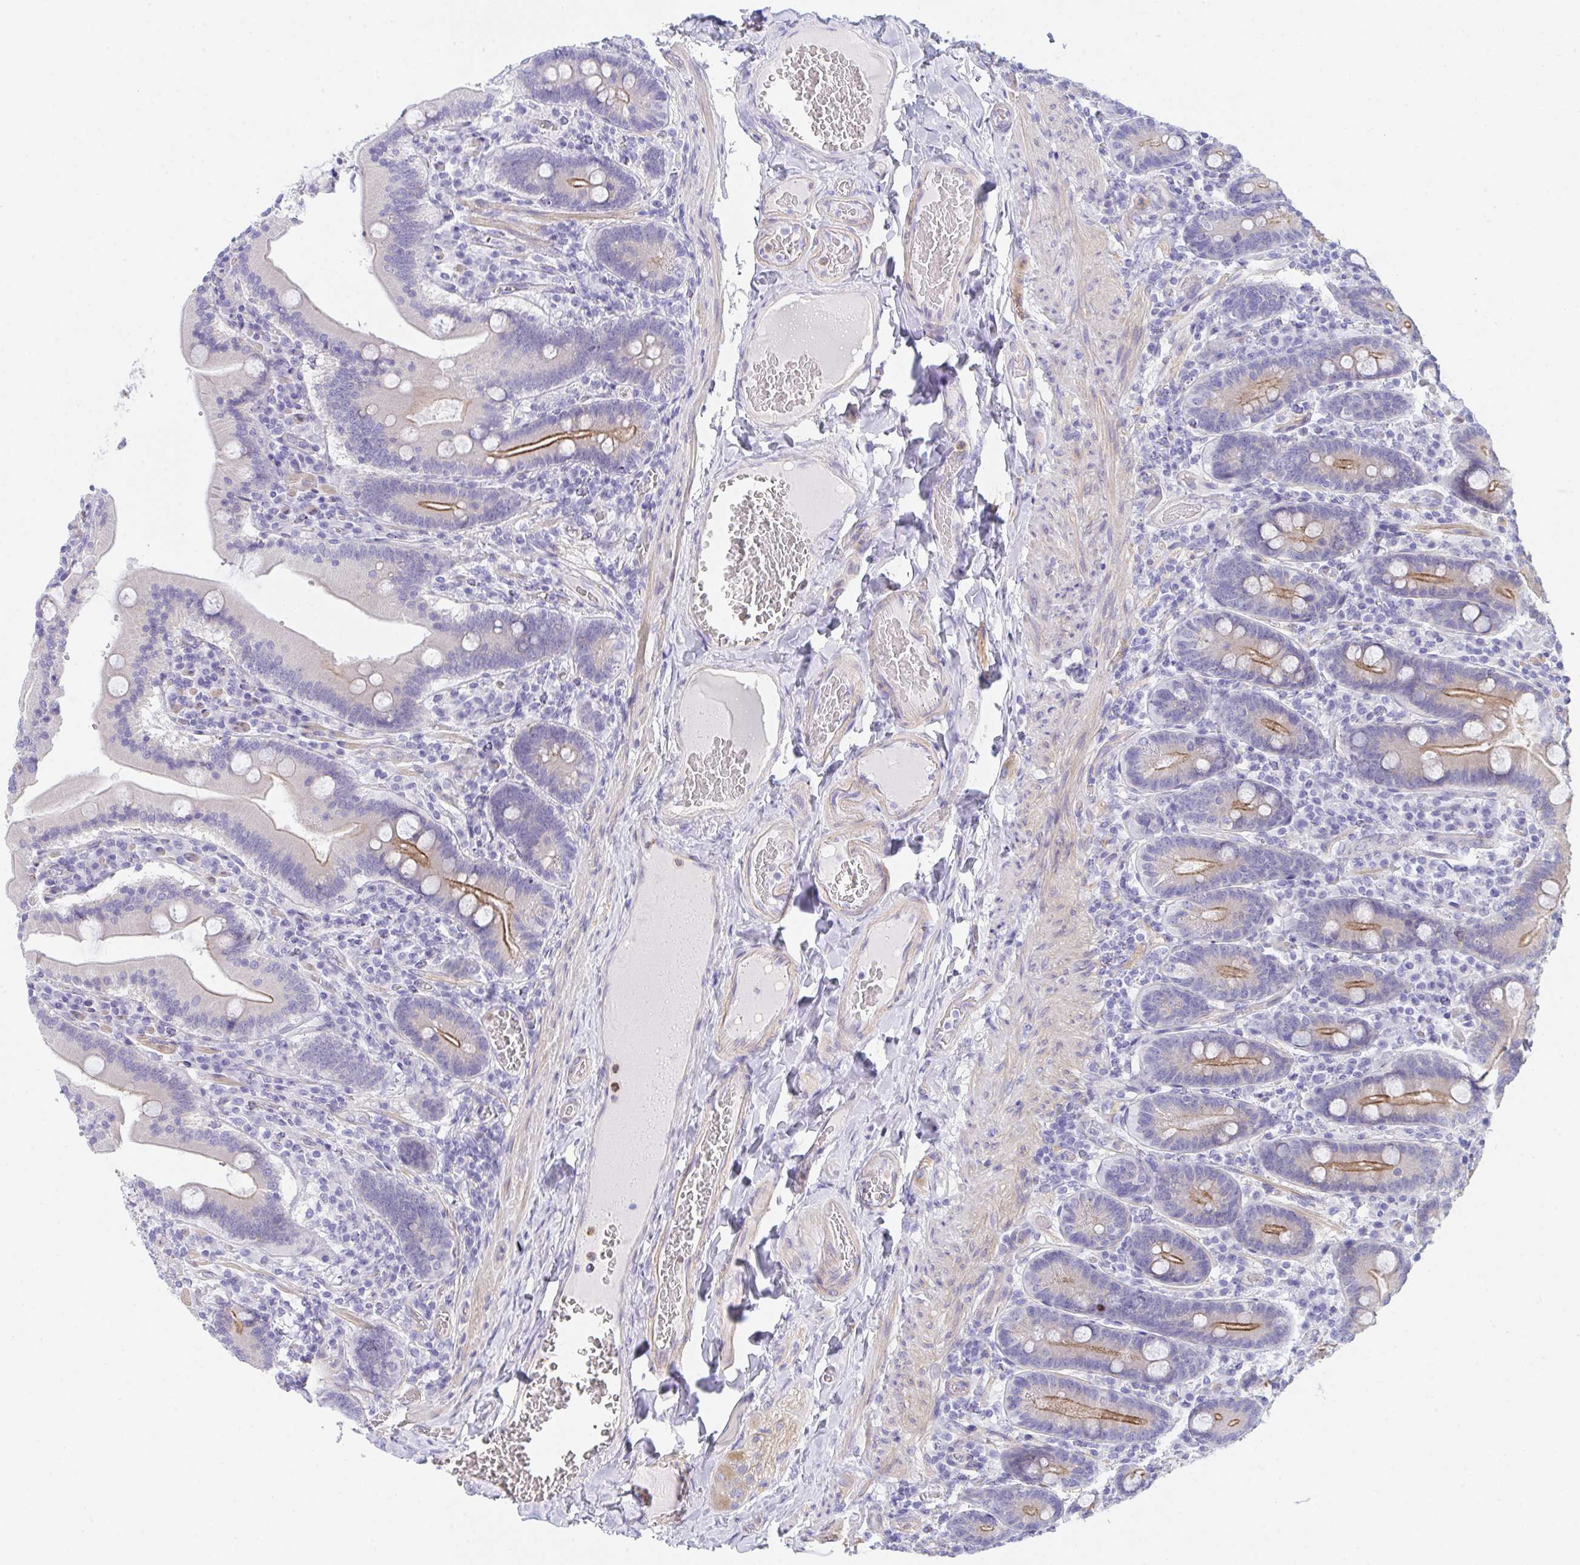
{"staining": {"intensity": "moderate", "quantity": "25%-75%", "location": "cytoplasmic/membranous"}, "tissue": "duodenum", "cell_type": "Glandular cells", "image_type": "normal", "snomed": [{"axis": "morphology", "description": "Normal tissue, NOS"}, {"axis": "topography", "description": "Duodenum"}], "caption": "Normal duodenum shows moderate cytoplasmic/membranous staining in about 25%-75% of glandular cells (brown staining indicates protein expression, while blue staining denotes nuclei)..", "gene": "CEP170B", "patient": {"sex": "female", "age": 62}}